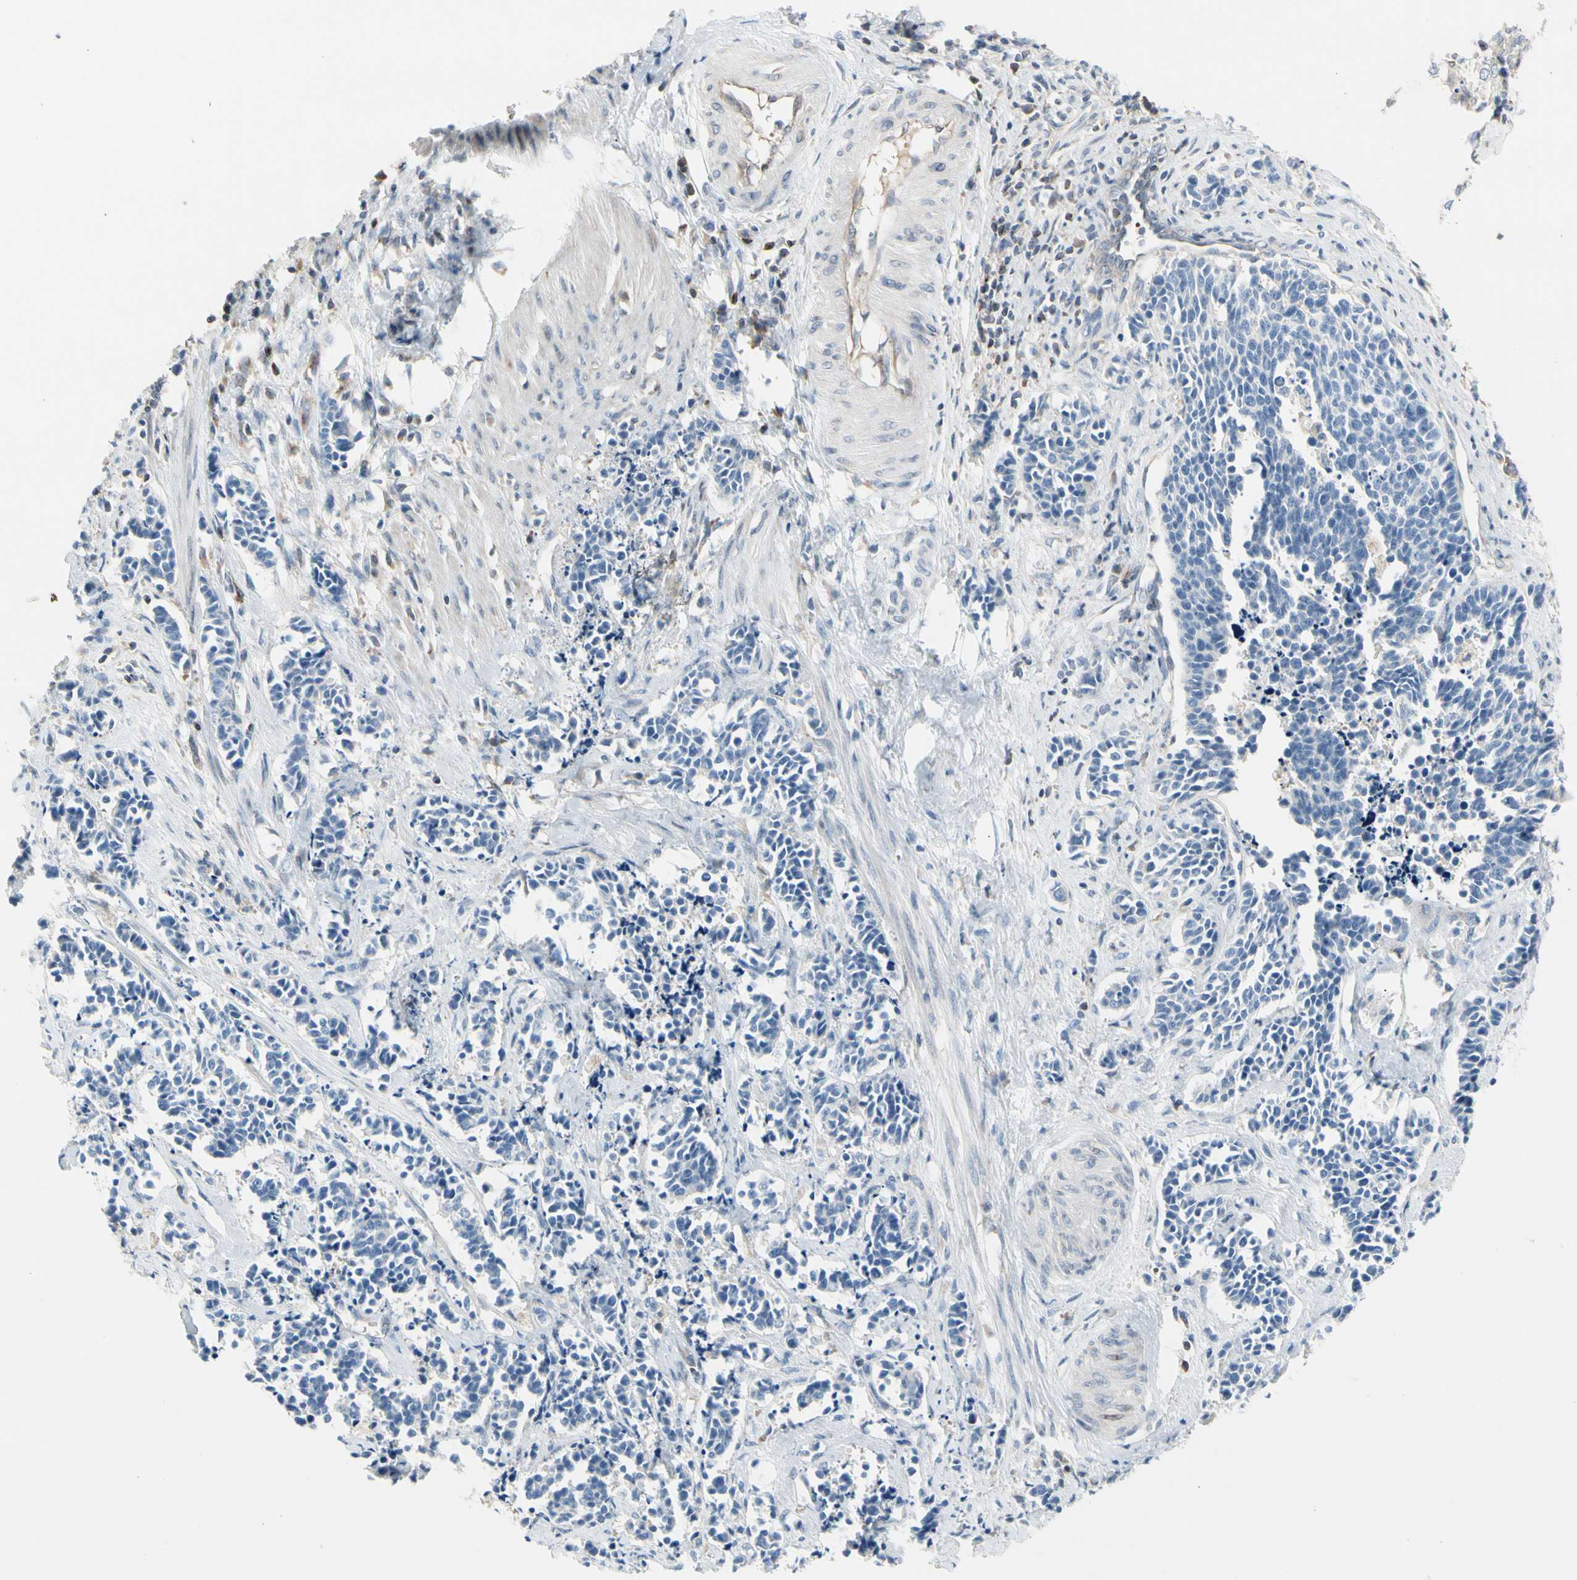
{"staining": {"intensity": "negative", "quantity": "none", "location": "none"}, "tissue": "cervical cancer", "cell_type": "Tumor cells", "image_type": "cancer", "snomed": [{"axis": "morphology", "description": "Squamous cell carcinoma, NOS"}, {"axis": "topography", "description": "Cervix"}], "caption": "Immunohistochemistry (IHC) of squamous cell carcinoma (cervical) reveals no expression in tumor cells.", "gene": "MAP3K3", "patient": {"sex": "female", "age": 35}}